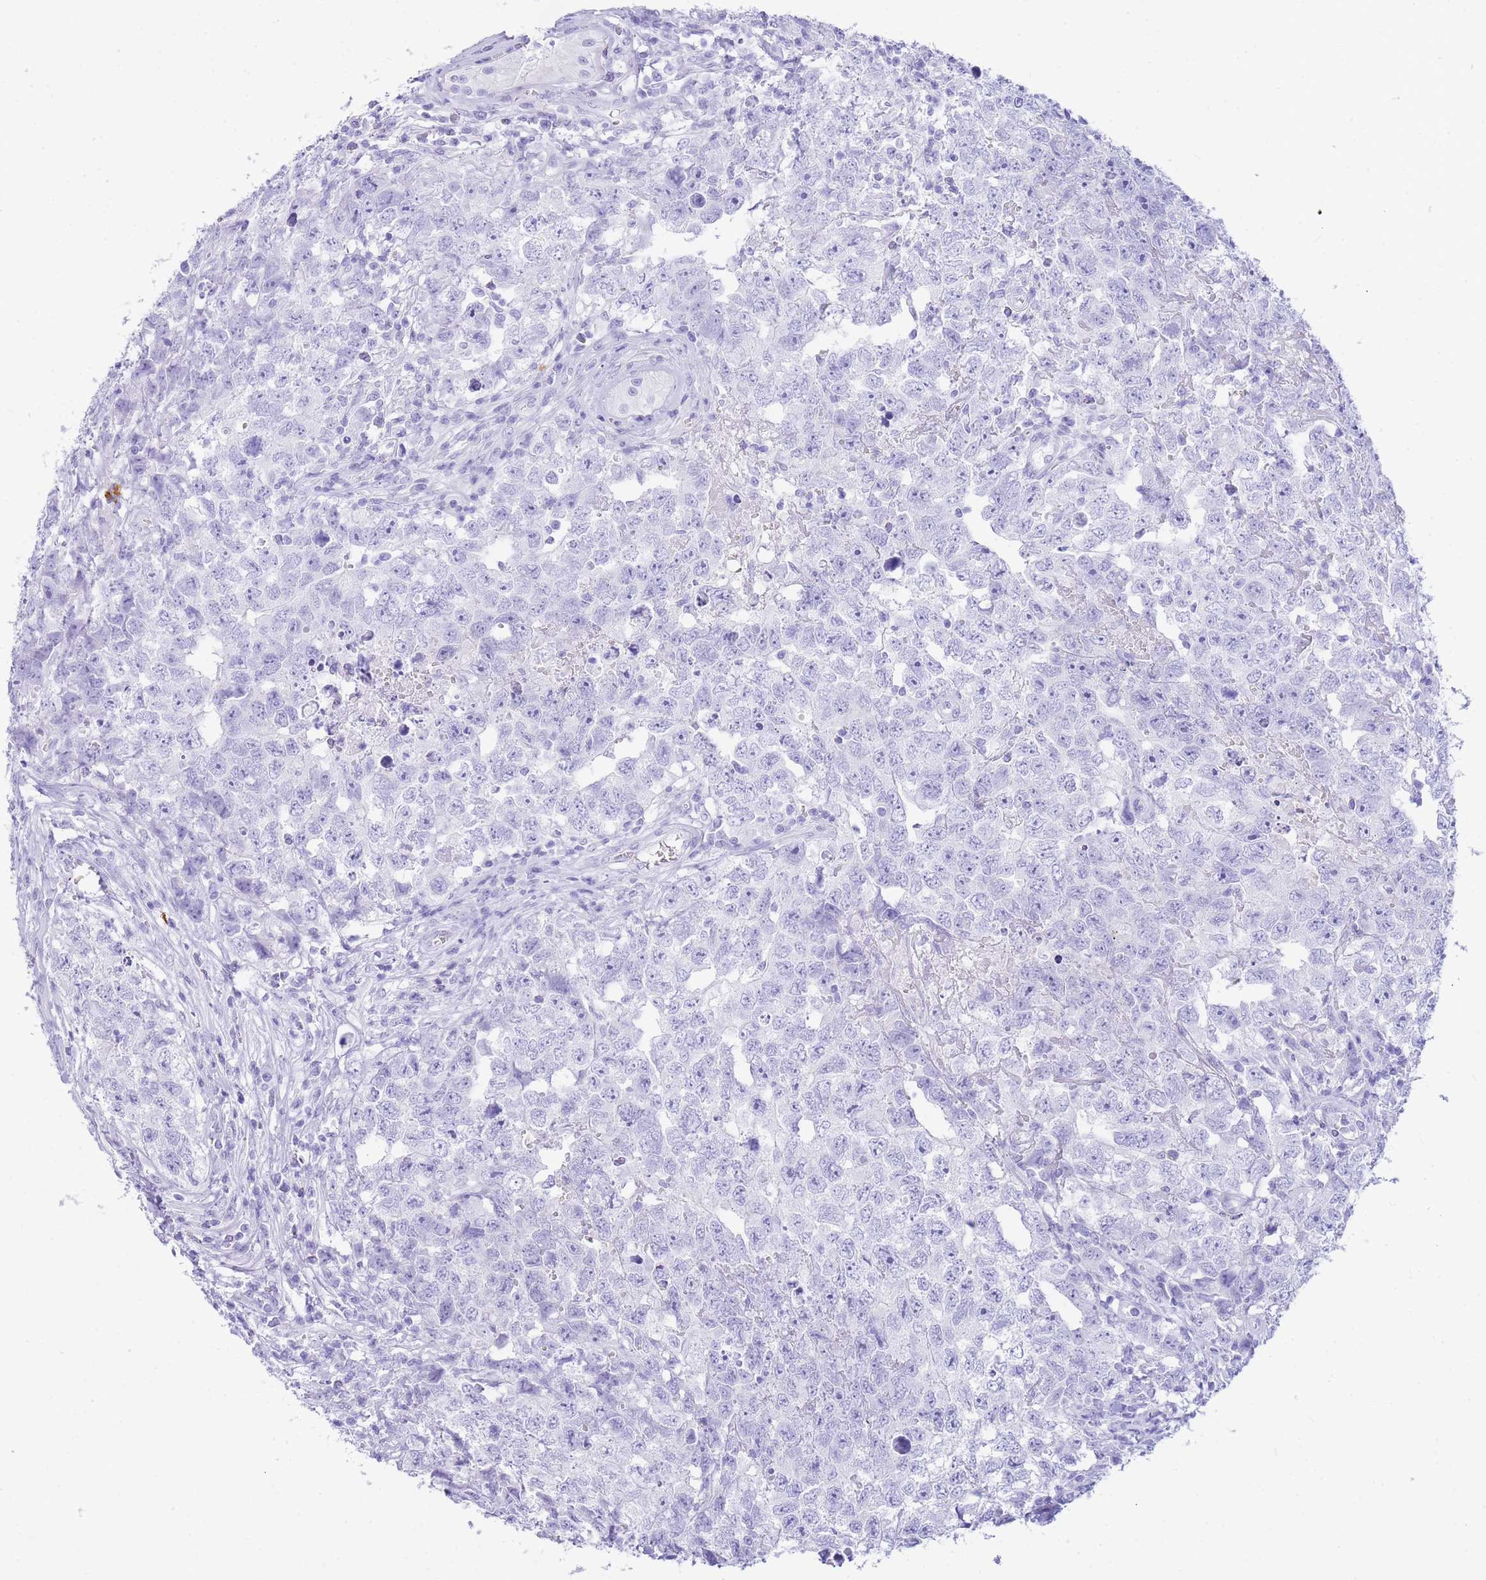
{"staining": {"intensity": "negative", "quantity": "none", "location": "none"}, "tissue": "testis cancer", "cell_type": "Tumor cells", "image_type": "cancer", "snomed": [{"axis": "morphology", "description": "Carcinoma, Embryonal, NOS"}, {"axis": "topography", "description": "Testis"}], "caption": "Immunohistochemistry of human testis cancer shows no expression in tumor cells.", "gene": "HERC1", "patient": {"sex": "male", "age": 22}}